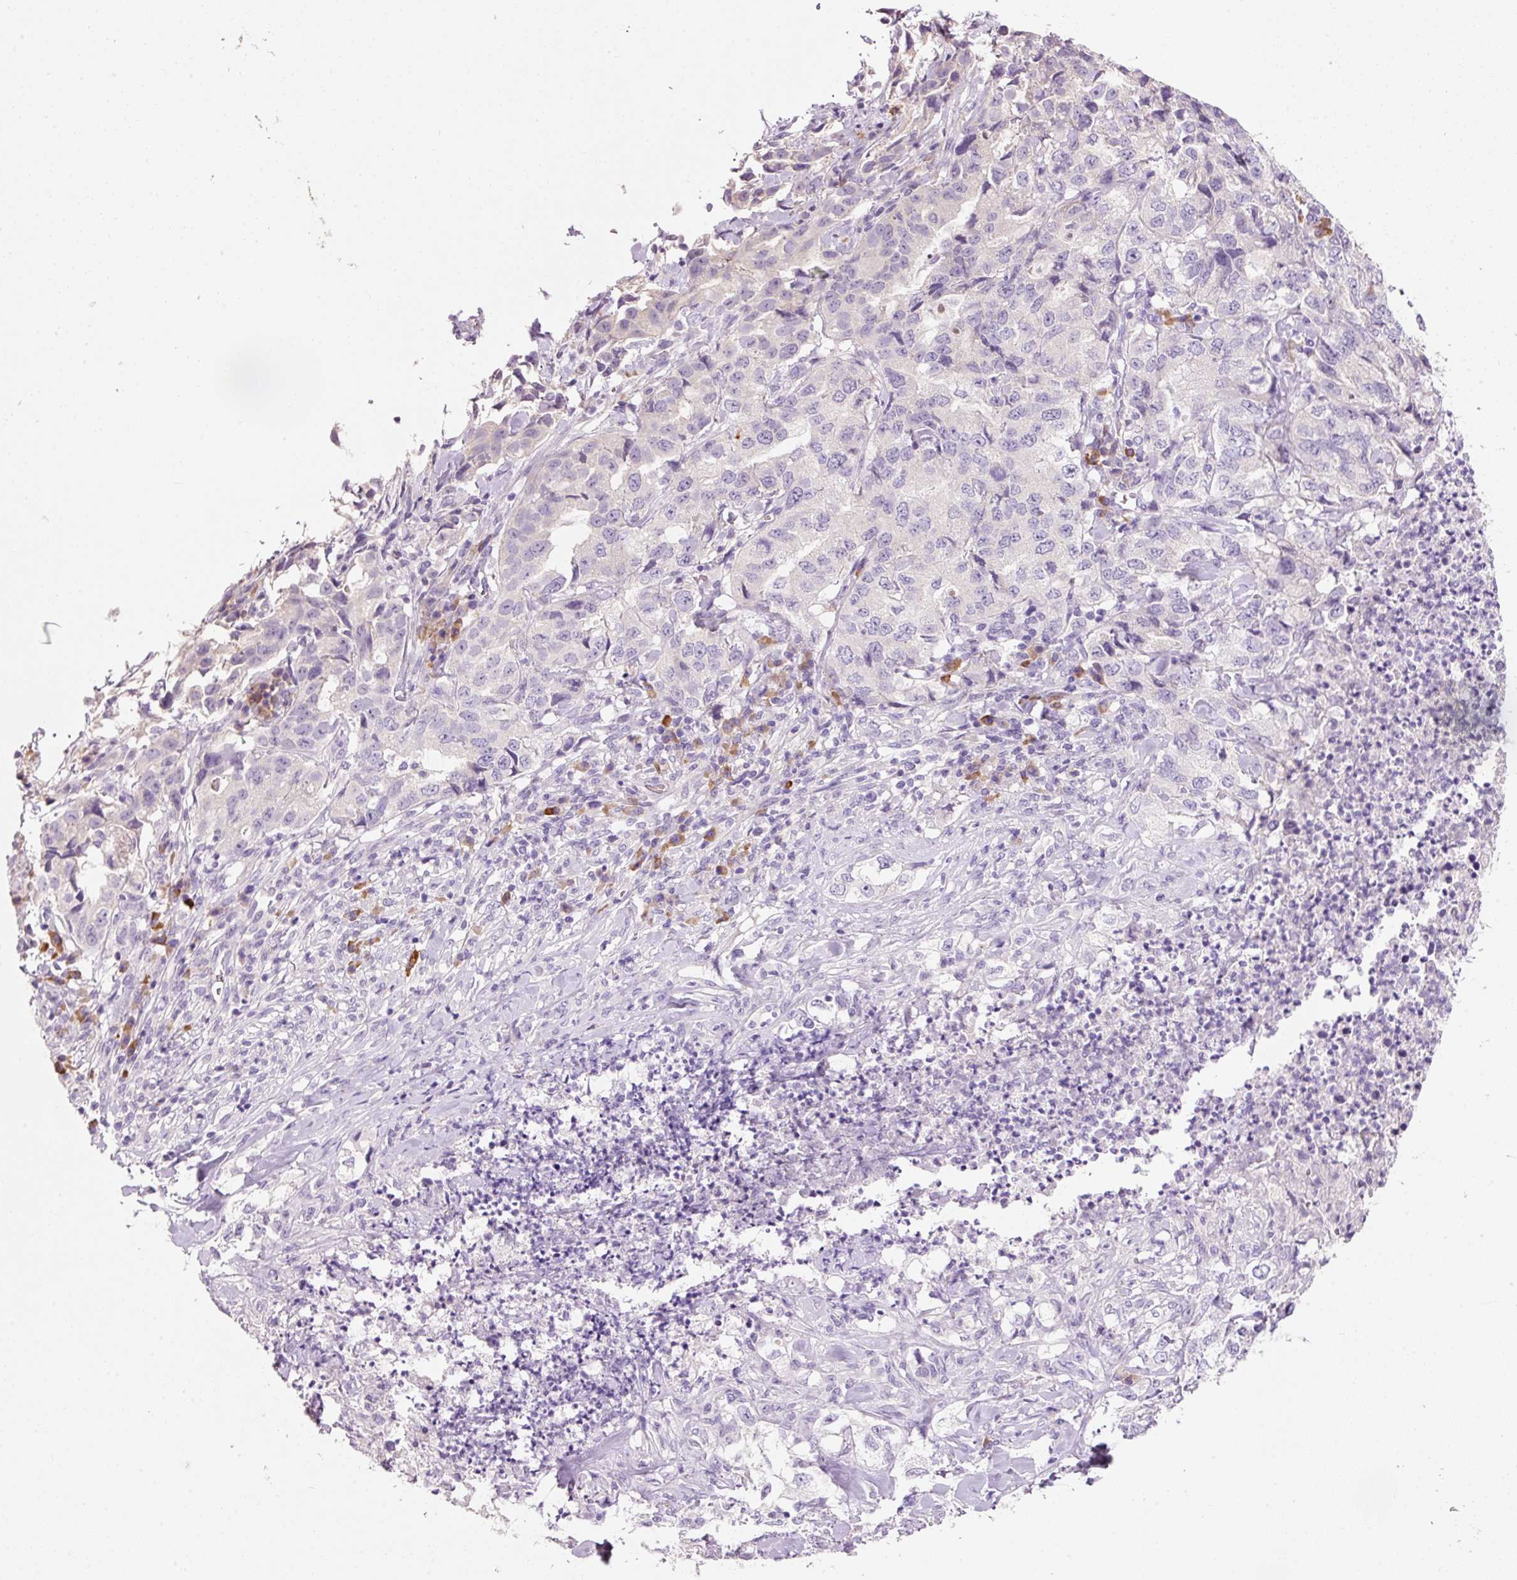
{"staining": {"intensity": "negative", "quantity": "none", "location": "none"}, "tissue": "lung cancer", "cell_type": "Tumor cells", "image_type": "cancer", "snomed": [{"axis": "morphology", "description": "Adenocarcinoma, NOS"}, {"axis": "topography", "description": "Lung"}], "caption": "The photomicrograph shows no significant staining in tumor cells of adenocarcinoma (lung). (Stains: DAB (3,3'-diaminobenzidine) immunohistochemistry (IHC) with hematoxylin counter stain, Microscopy: brightfield microscopy at high magnification).", "gene": "TENT5C", "patient": {"sex": "female", "age": 51}}